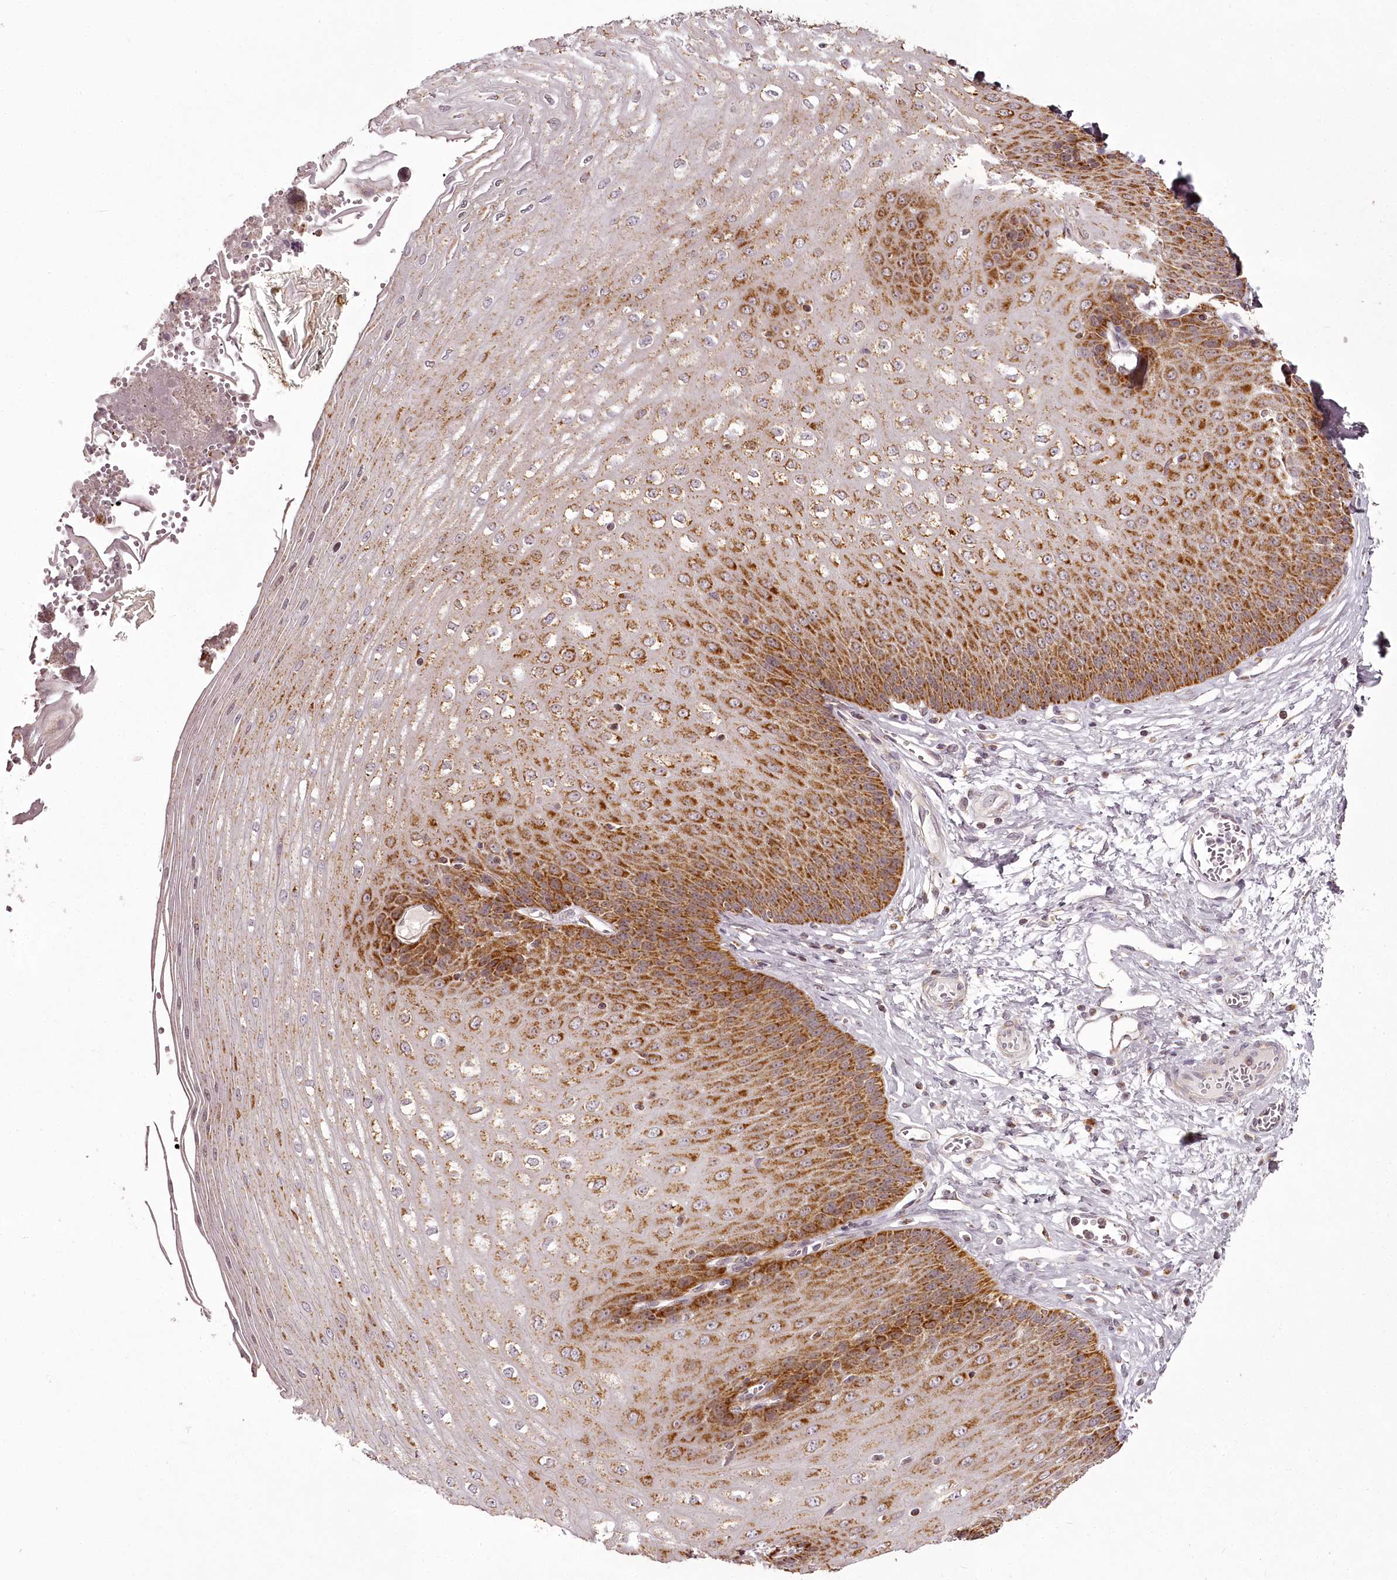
{"staining": {"intensity": "strong", "quantity": ">75%", "location": "cytoplasmic/membranous"}, "tissue": "esophagus", "cell_type": "Squamous epithelial cells", "image_type": "normal", "snomed": [{"axis": "morphology", "description": "Normal tissue, NOS"}, {"axis": "topography", "description": "Esophagus"}], "caption": "Protein staining exhibits strong cytoplasmic/membranous staining in about >75% of squamous epithelial cells in benign esophagus.", "gene": "CHCHD2", "patient": {"sex": "male", "age": 60}}